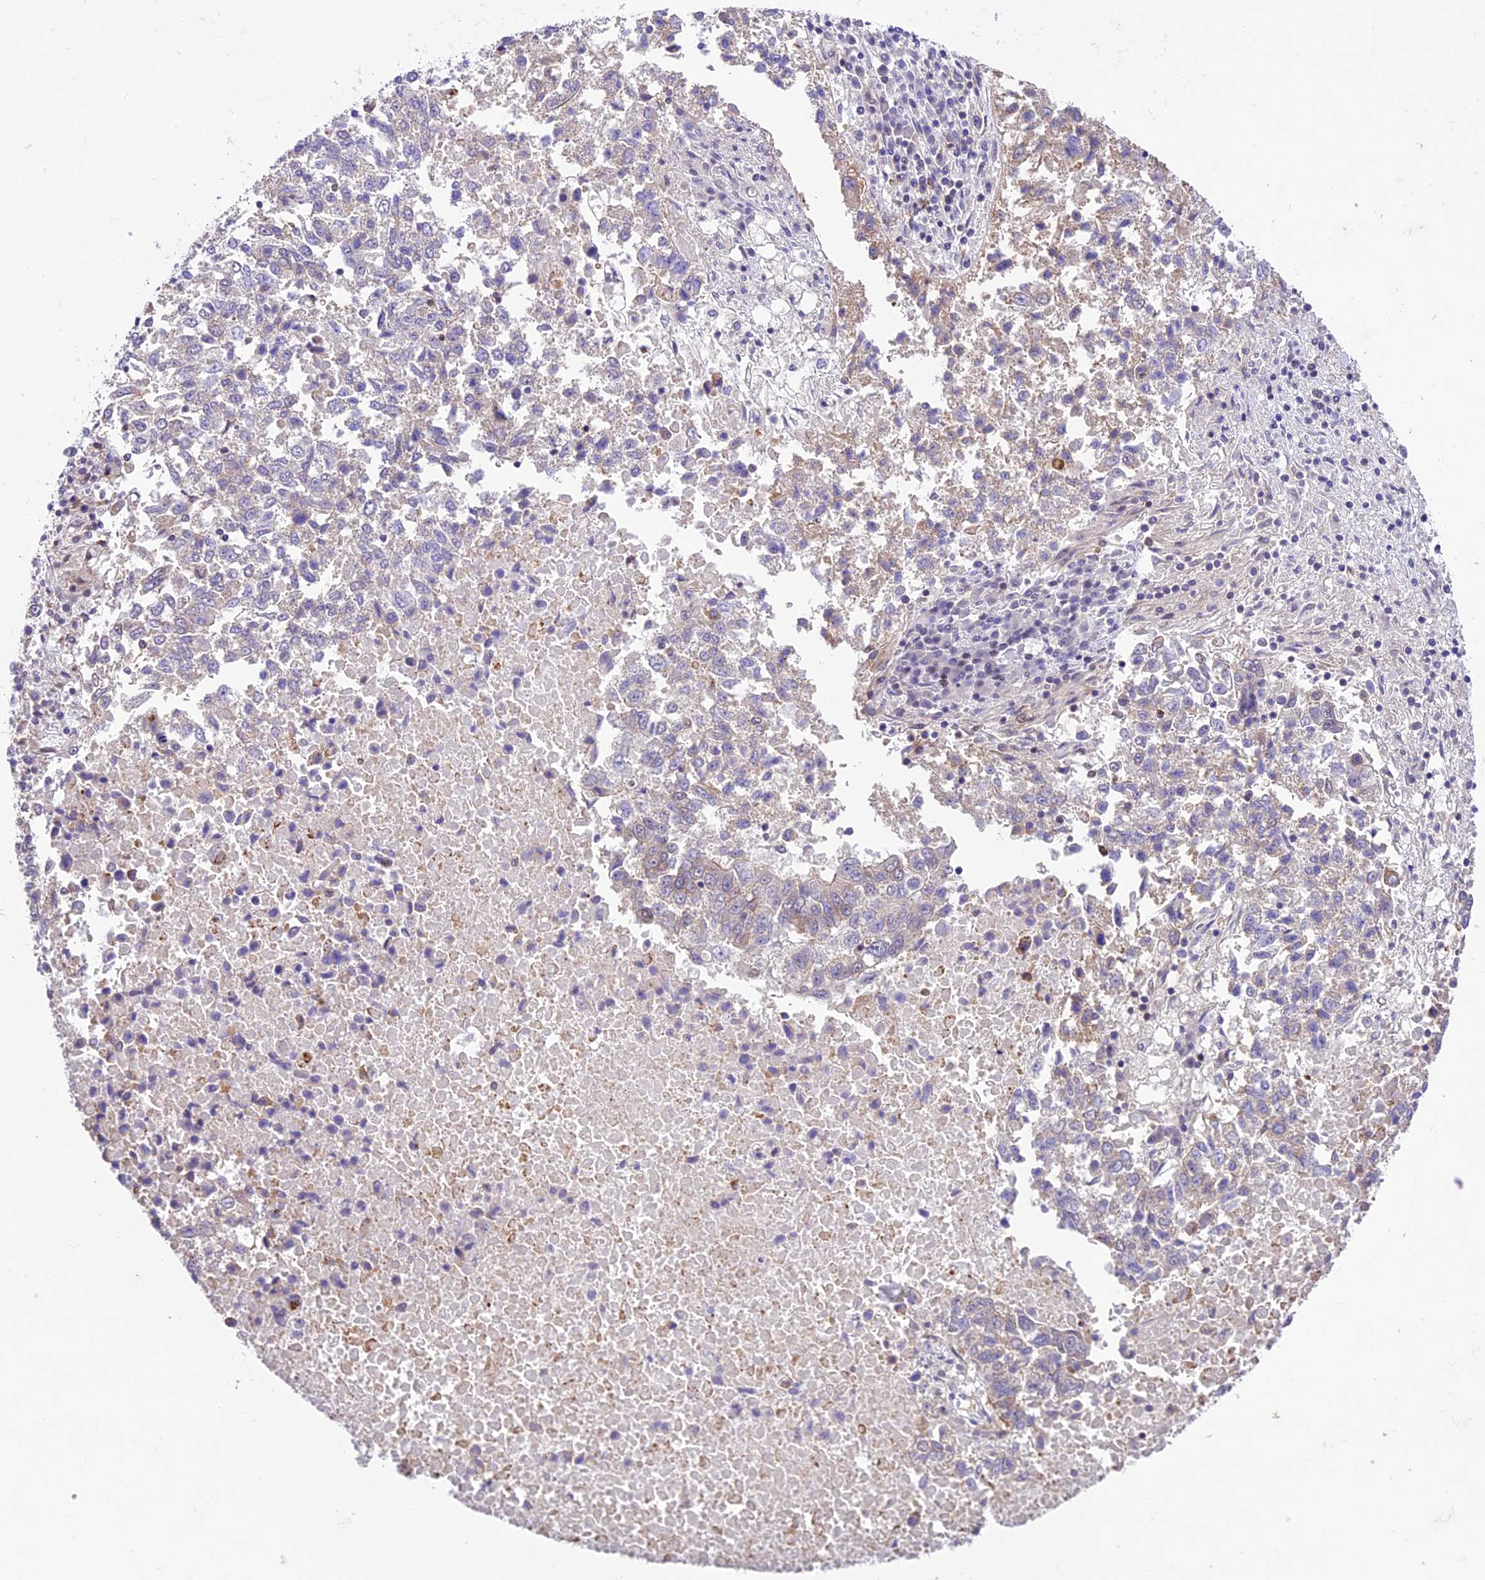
{"staining": {"intensity": "negative", "quantity": "none", "location": "none"}, "tissue": "lung cancer", "cell_type": "Tumor cells", "image_type": "cancer", "snomed": [{"axis": "morphology", "description": "Squamous cell carcinoma, NOS"}, {"axis": "topography", "description": "Lung"}], "caption": "Immunohistochemistry (IHC) image of neoplastic tissue: human lung cancer stained with DAB shows no significant protein expression in tumor cells.", "gene": "SHKBP1", "patient": {"sex": "male", "age": 73}}